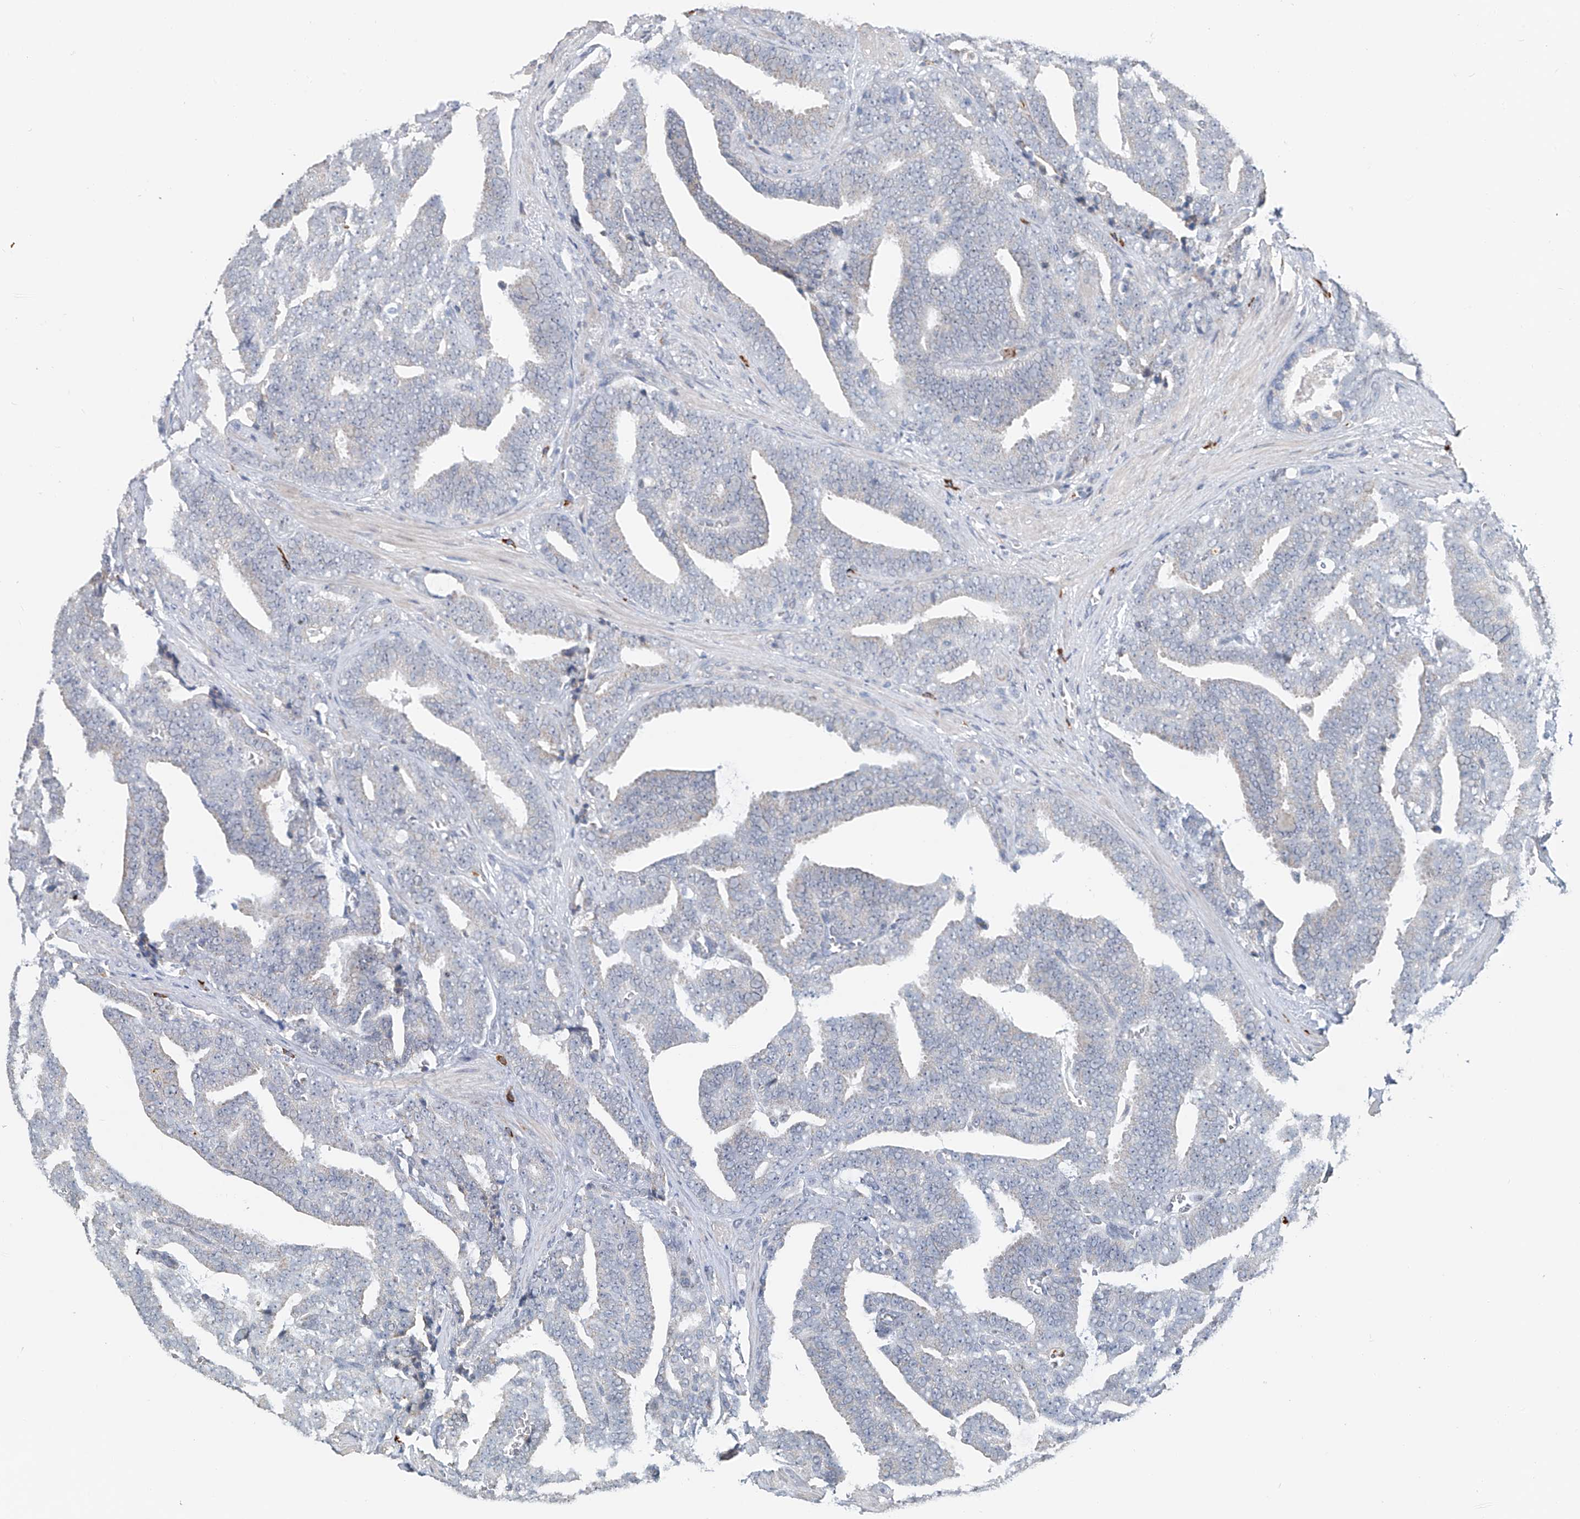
{"staining": {"intensity": "negative", "quantity": "none", "location": "none"}, "tissue": "prostate cancer", "cell_type": "Tumor cells", "image_type": "cancer", "snomed": [{"axis": "morphology", "description": "Adenocarcinoma, High grade"}, {"axis": "topography", "description": "Prostate and seminal vesicle, NOS"}], "caption": "High power microscopy micrograph of an immunohistochemistry histopathology image of high-grade adenocarcinoma (prostate), revealing no significant expression in tumor cells.", "gene": "KLF15", "patient": {"sex": "male", "age": 67}}